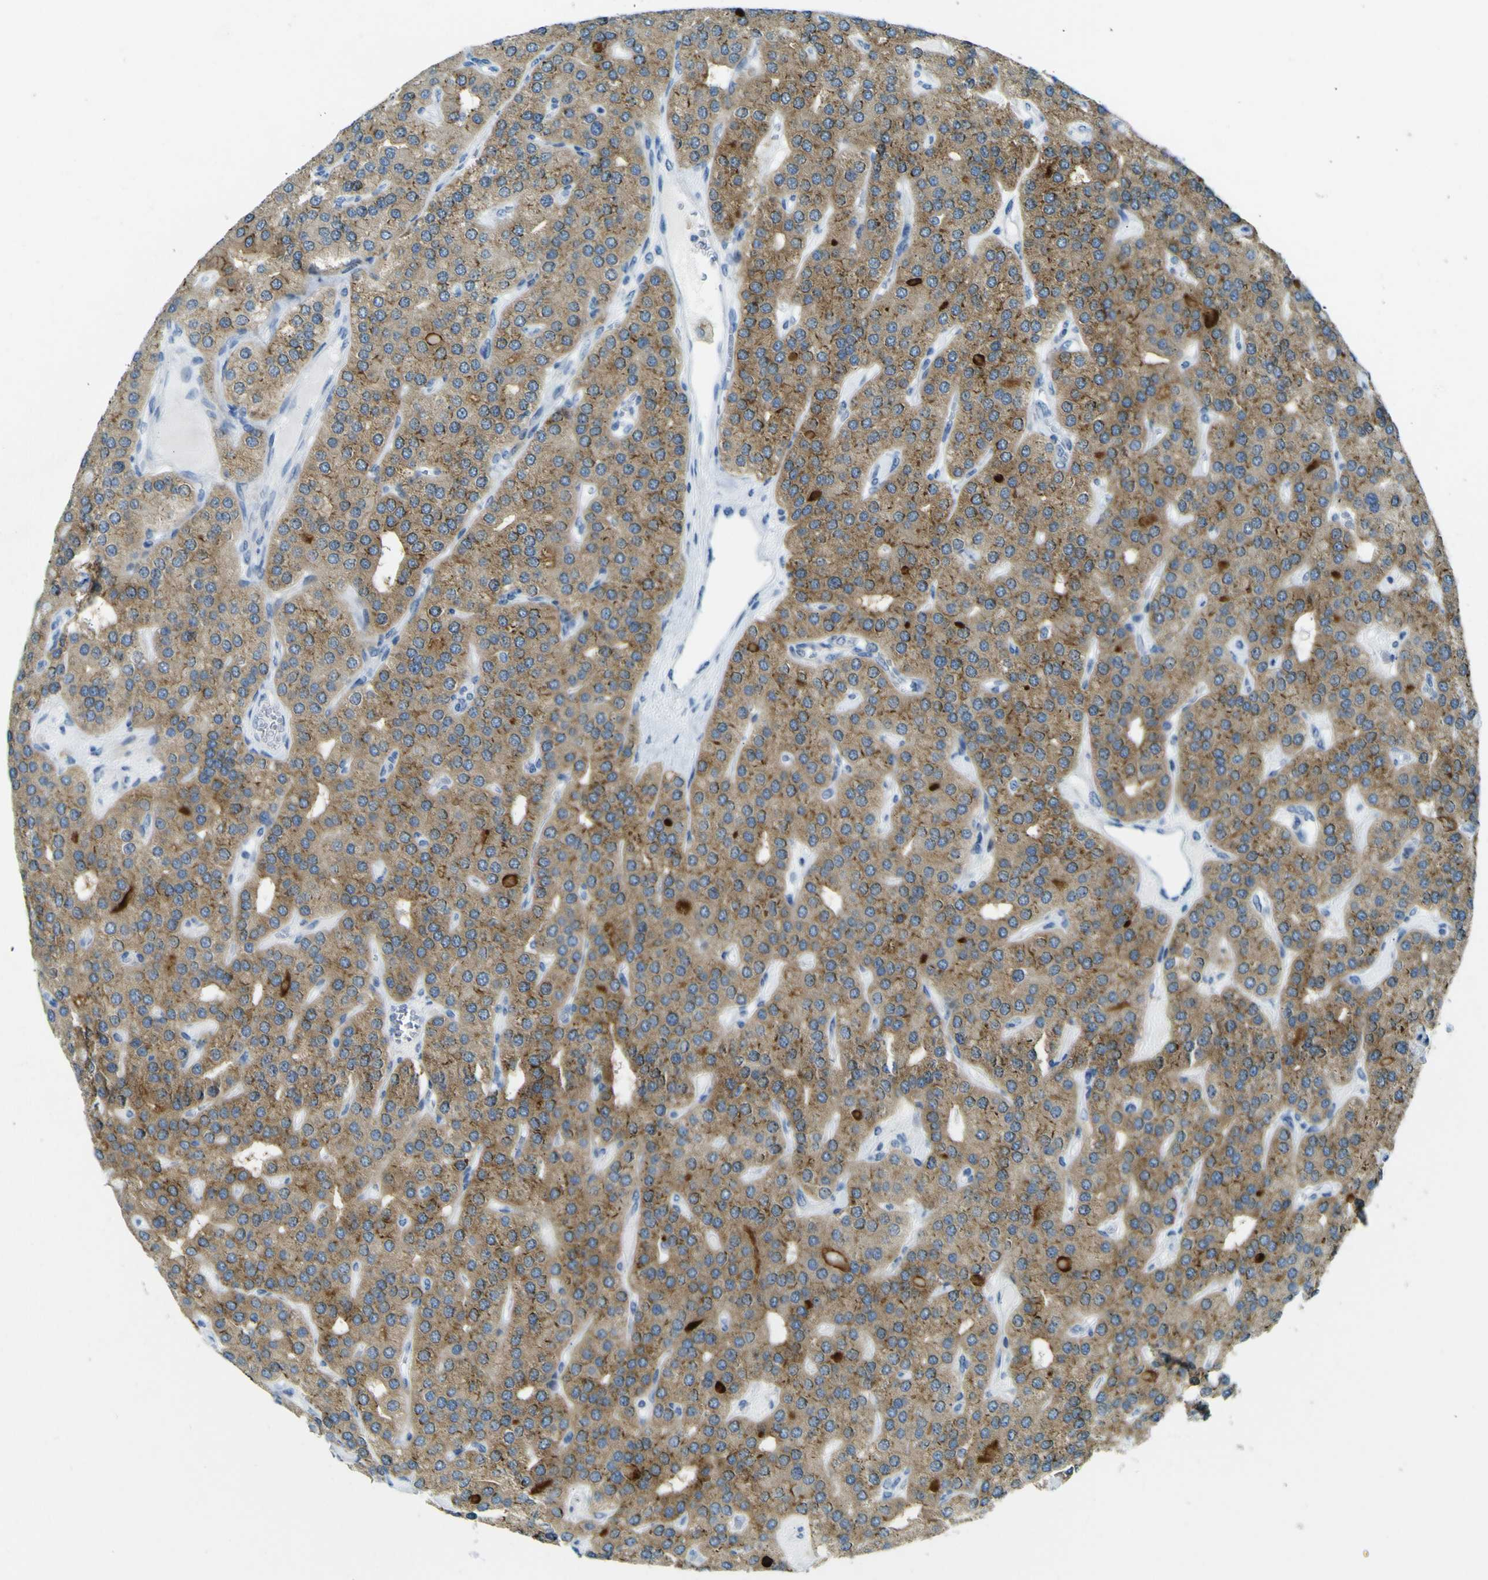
{"staining": {"intensity": "moderate", "quantity": ">75%", "location": "cytoplasmic/membranous"}, "tissue": "parathyroid gland", "cell_type": "Glandular cells", "image_type": "normal", "snomed": [{"axis": "morphology", "description": "Normal tissue, NOS"}, {"axis": "morphology", "description": "Adenoma, NOS"}, {"axis": "topography", "description": "Parathyroid gland"}], "caption": "DAB immunohistochemical staining of benign human parathyroid gland demonstrates moderate cytoplasmic/membranous protein staining in about >75% of glandular cells.", "gene": "SORCS1", "patient": {"sex": "female", "age": 86}}